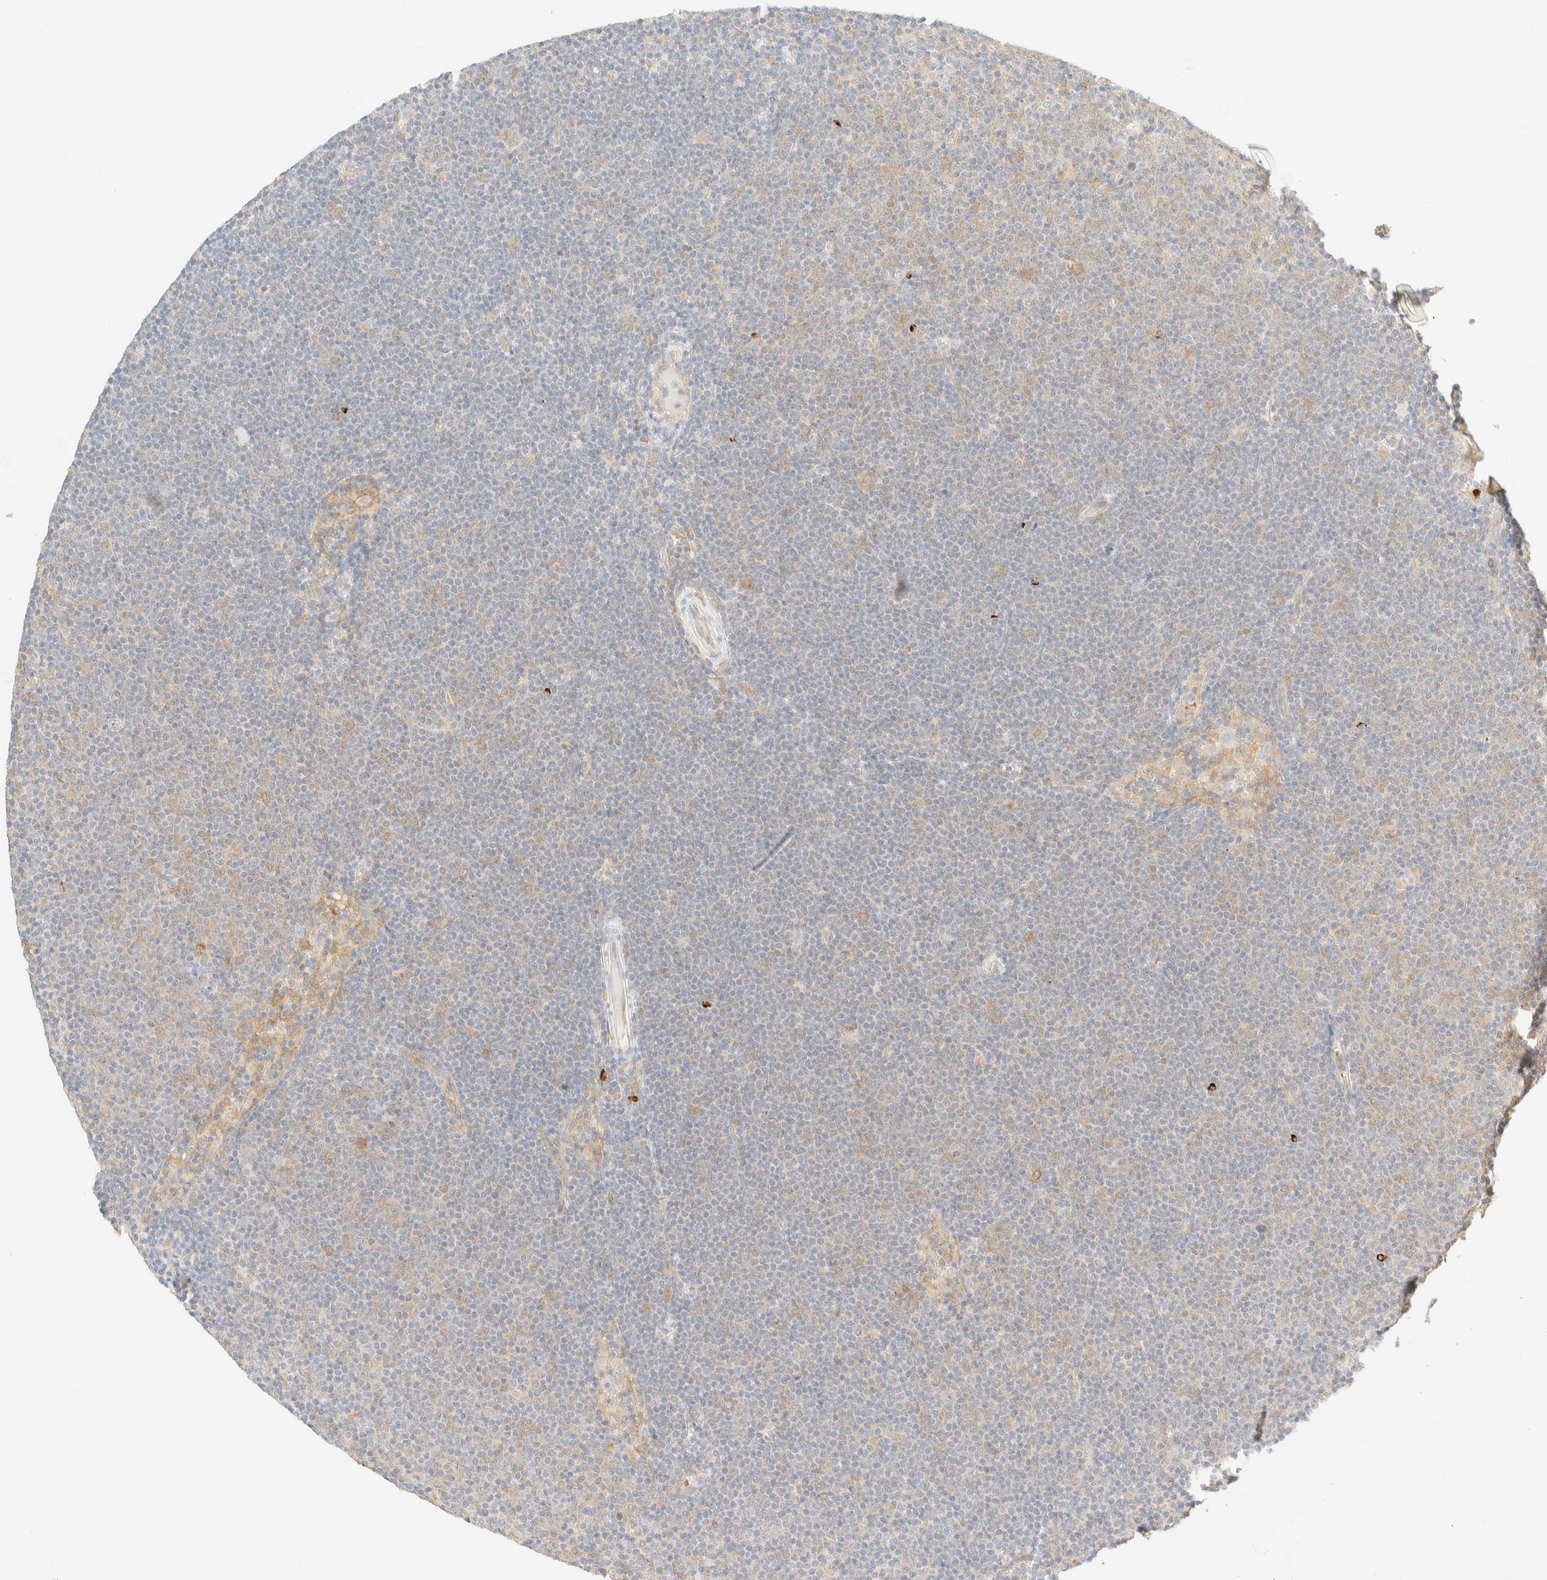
{"staining": {"intensity": "weak", "quantity": "<25%", "location": "cytoplasmic/membranous"}, "tissue": "lymphoma", "cell_type": "Tumor cells", "image_type": "cancer", "snomed": [{"axis": "morphology", "description": "Malignant lymphoma, non-Hodgkin's type, Low grade"}, {"axis": "topography", "description": "Lymph node"}], "caption": "Tumor cells show no significant protein positivity in lymphoma. The staining is performed using DAB (3,3'-diaminobenzidine) brown chromogen with nuclei counter-stained in using hematoxylin.", "gene": "FHOD1", "patient": {"sex": "female", "age": 53}}